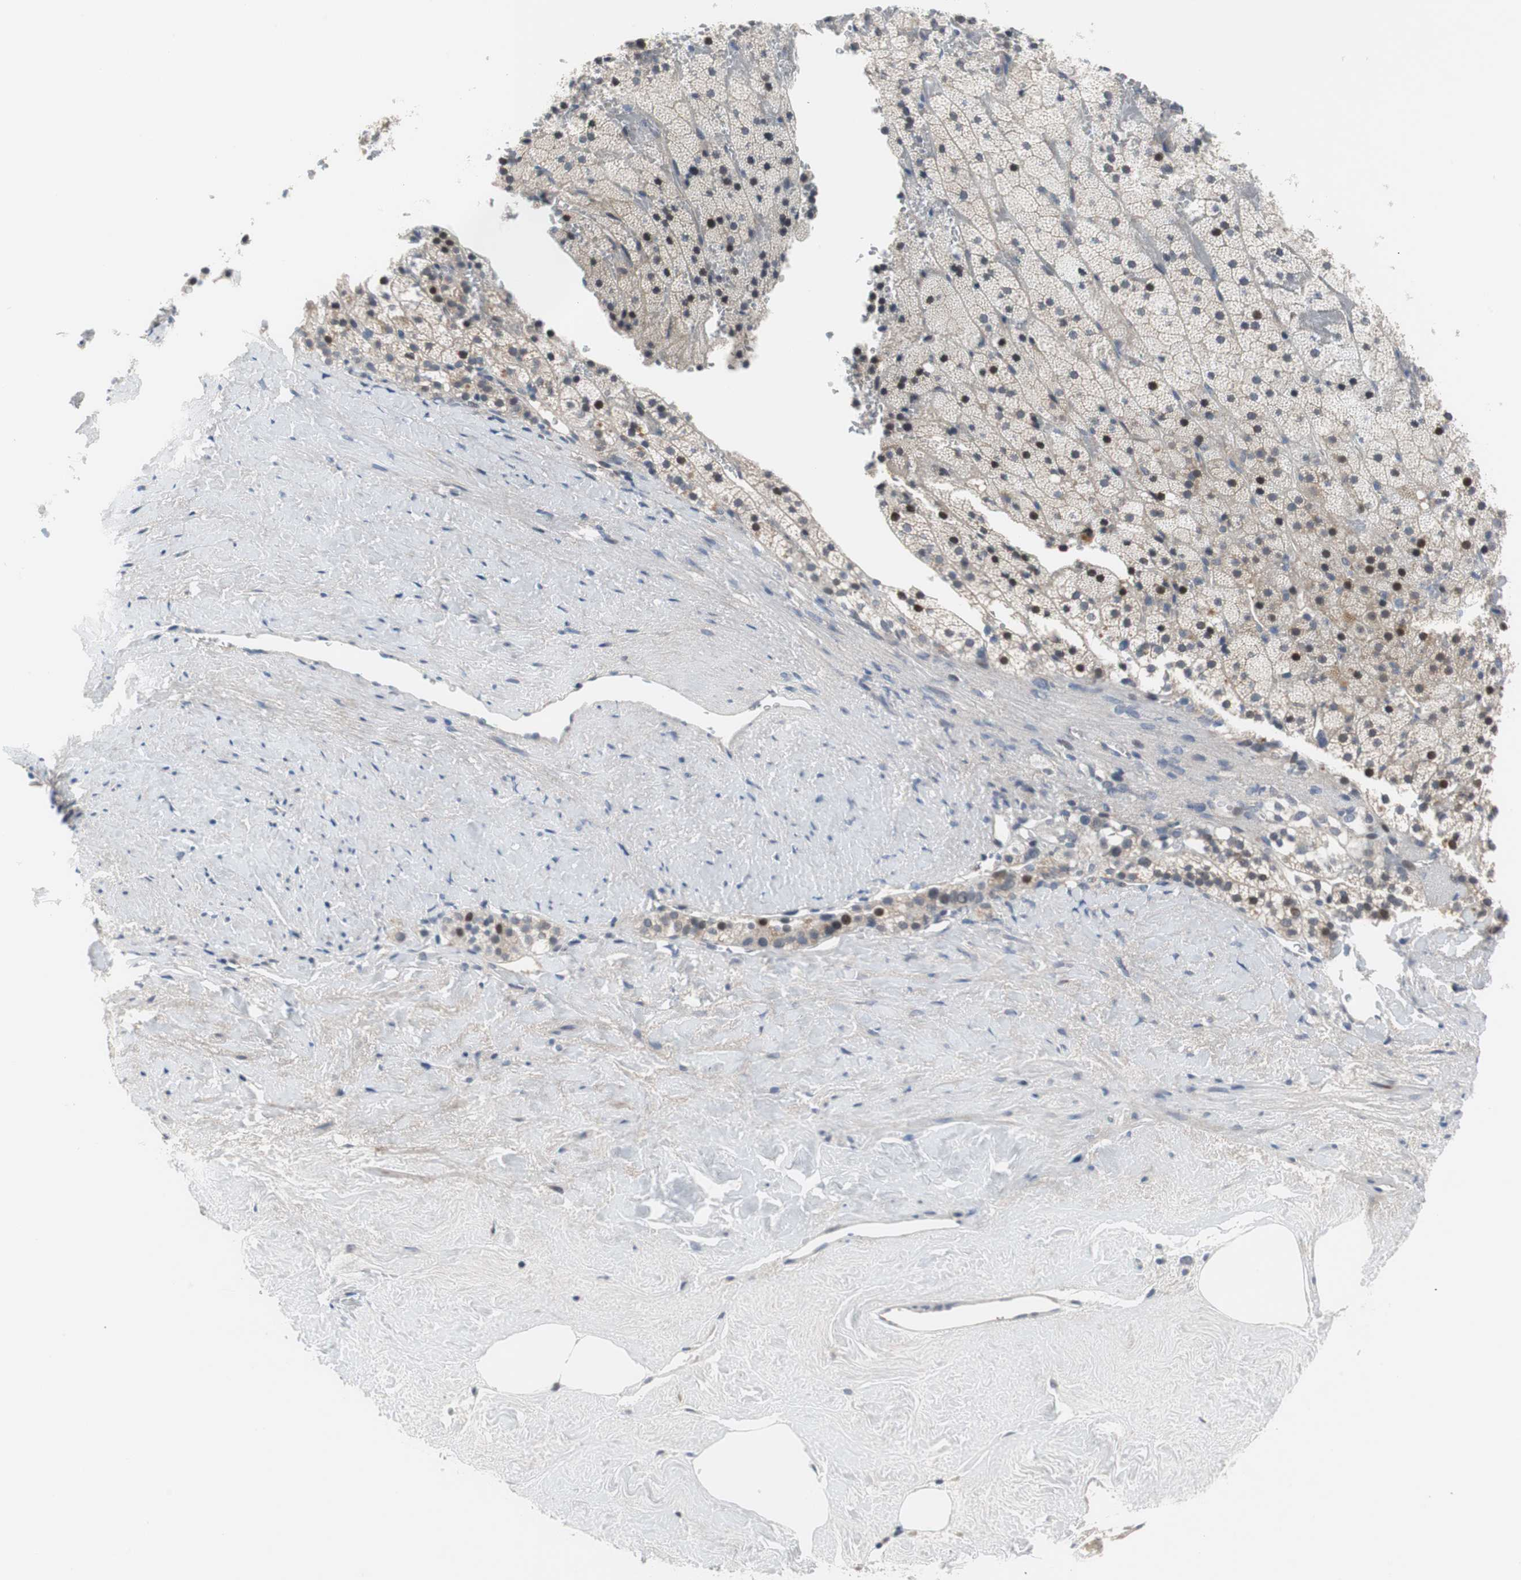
{"staining": {"intensity": "moderate", "quantity": "25%-75%", "location": "cytoplasmic/membranous,nuclear"}, "tissue": "adrenal gland", "cell_type": "Glandular cells", "image_type": "normal", "snomed": [{"axis": "morphology", "description": "Normal tissue, NOS"}, {"axis": "topography", "description": "Adrenal gland"}], "caption": "IHC (DAB (3,3'-diaminobenzidine)) staining of normal adrenal gland displays moderate cytoplasmic/membranous,nuclear protein staining in approximately 25%-75% of glandular cells.", "gene": "MAP2K4", "patient": {"sex": "male", "age": 35}}